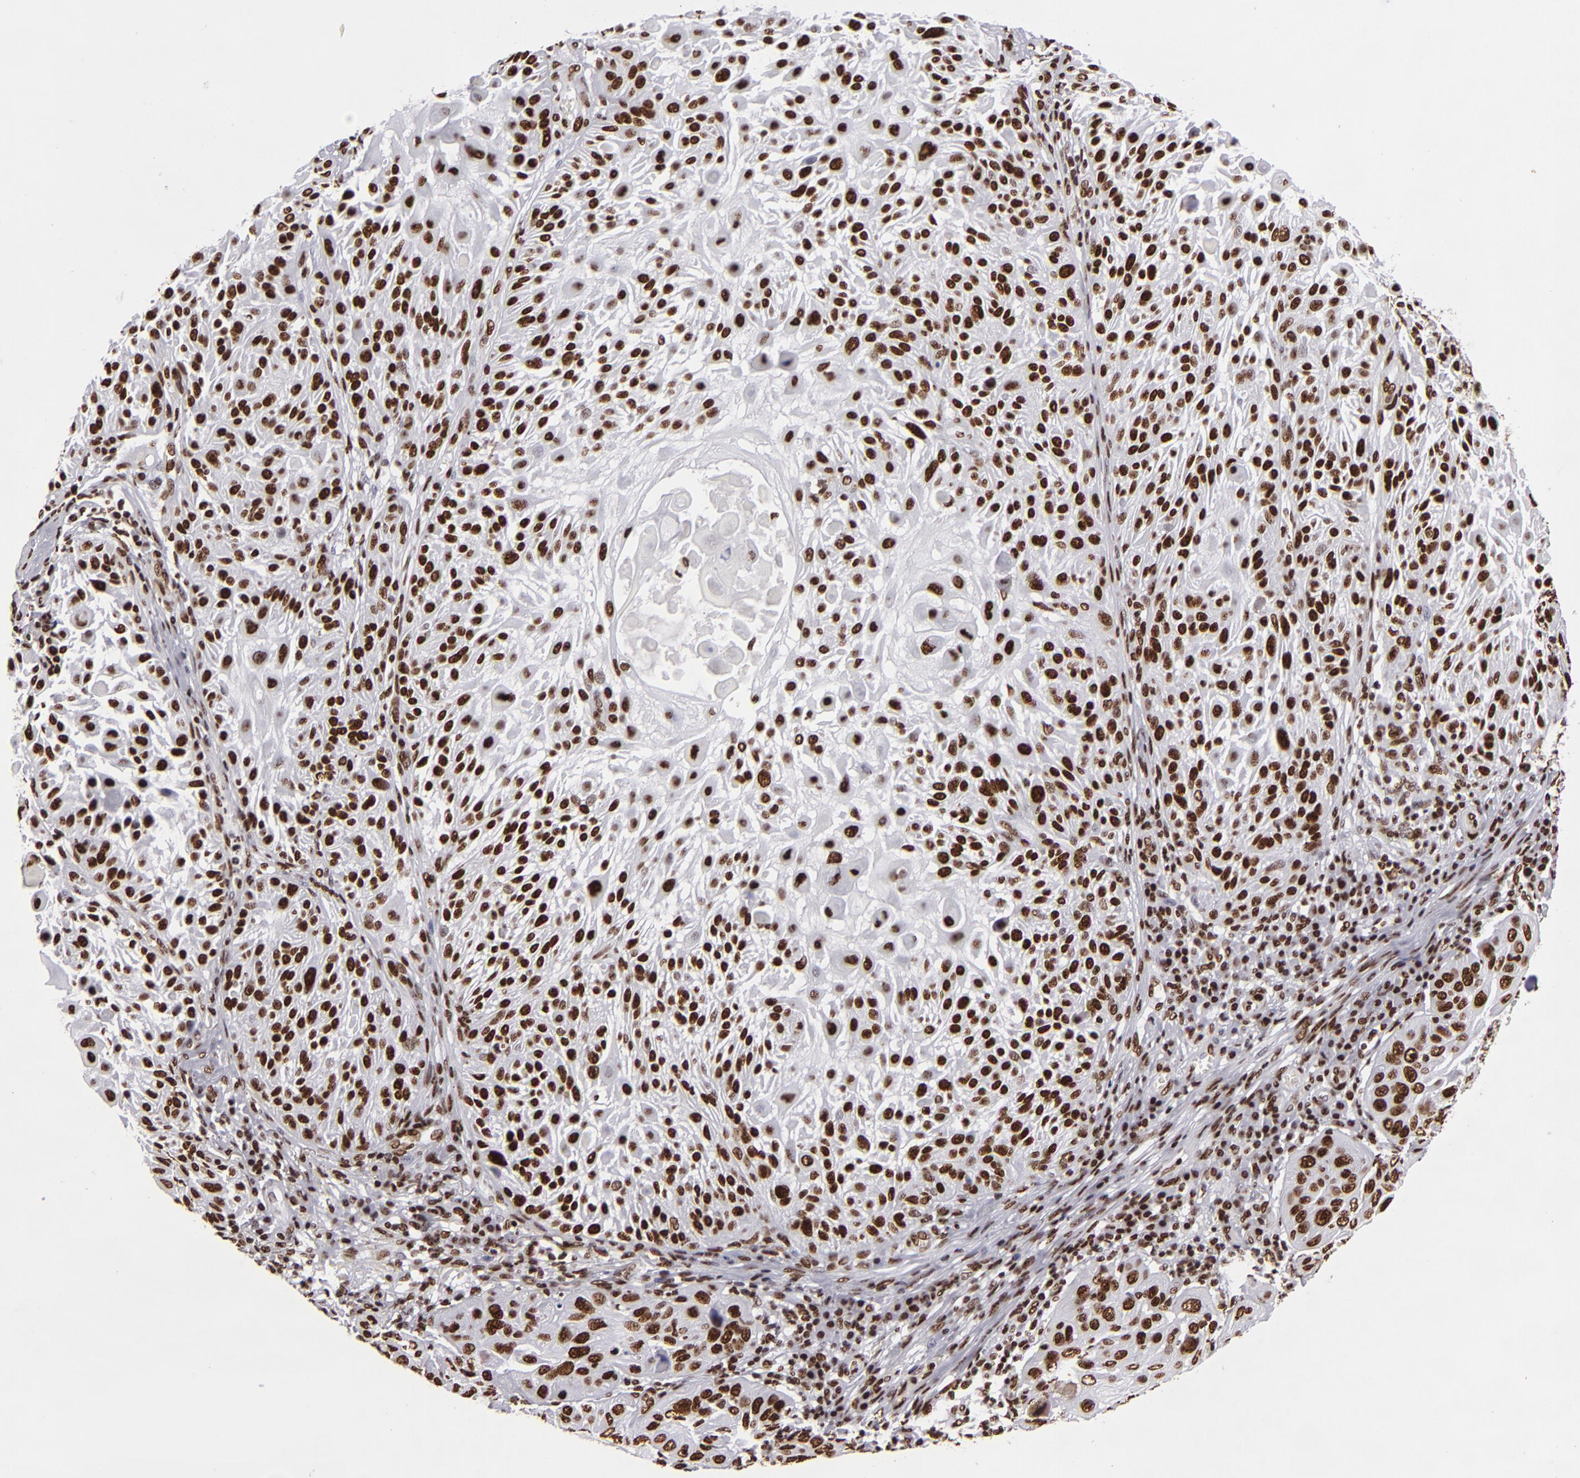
{"staining": {"intensity": "strong", "quantity": ">75%", "location": "nuclear"}, "tissue": "skin cancer", "cell_type": "Tumor cells", "image_type": "cancer", "snomed": [{"axis": "morphology", "description": "Squamous cell carcinoma, NOS"}, {"axis": "topography", "description": "Skin"}], "caption": "Tumor cells show high levels of strong nuclear positivity in about >75% of cells in skin cancer.", "gene": "SAFB", "patient": {"sex": "female", "age": 89}}